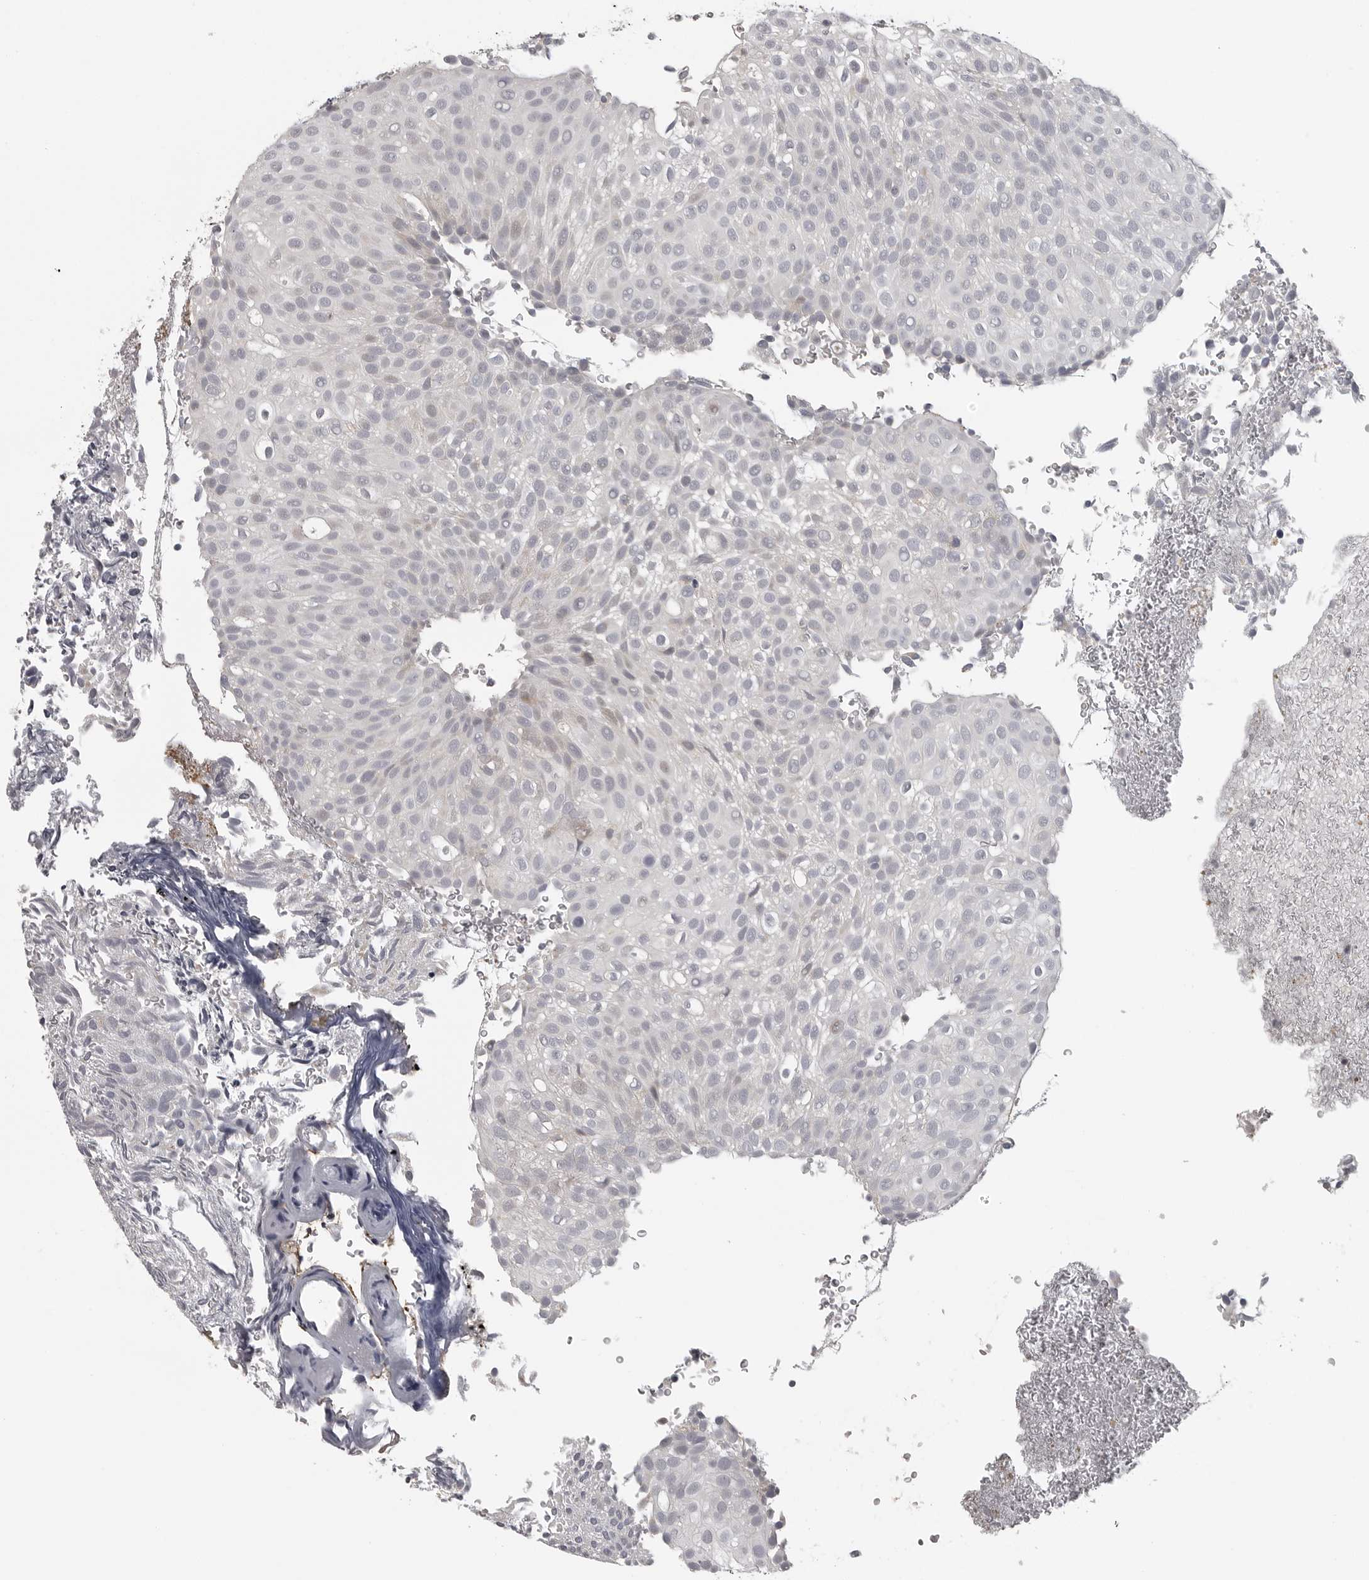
{"staining": {"intensity": "negative", "quantity": "none", "location": "none"}, "tissue": "urothelial cancer", "cell_type": "Tumor cells", "image_type": "cancer", "snomed": [{"axis": "morphology", "description": "Urothelial carcinoma, Low grade"}, {"axis": "topography", "description": "Urinary bladder"}], "caption": "High power microscopy micrograph of an immunohistochemistry (IHC) micrograph of urothelial carcinoma (low-grade), revealing no significant expression in tumor cells.", "gene": "UROD", "patient": {"sex": "male", "age": 78}}